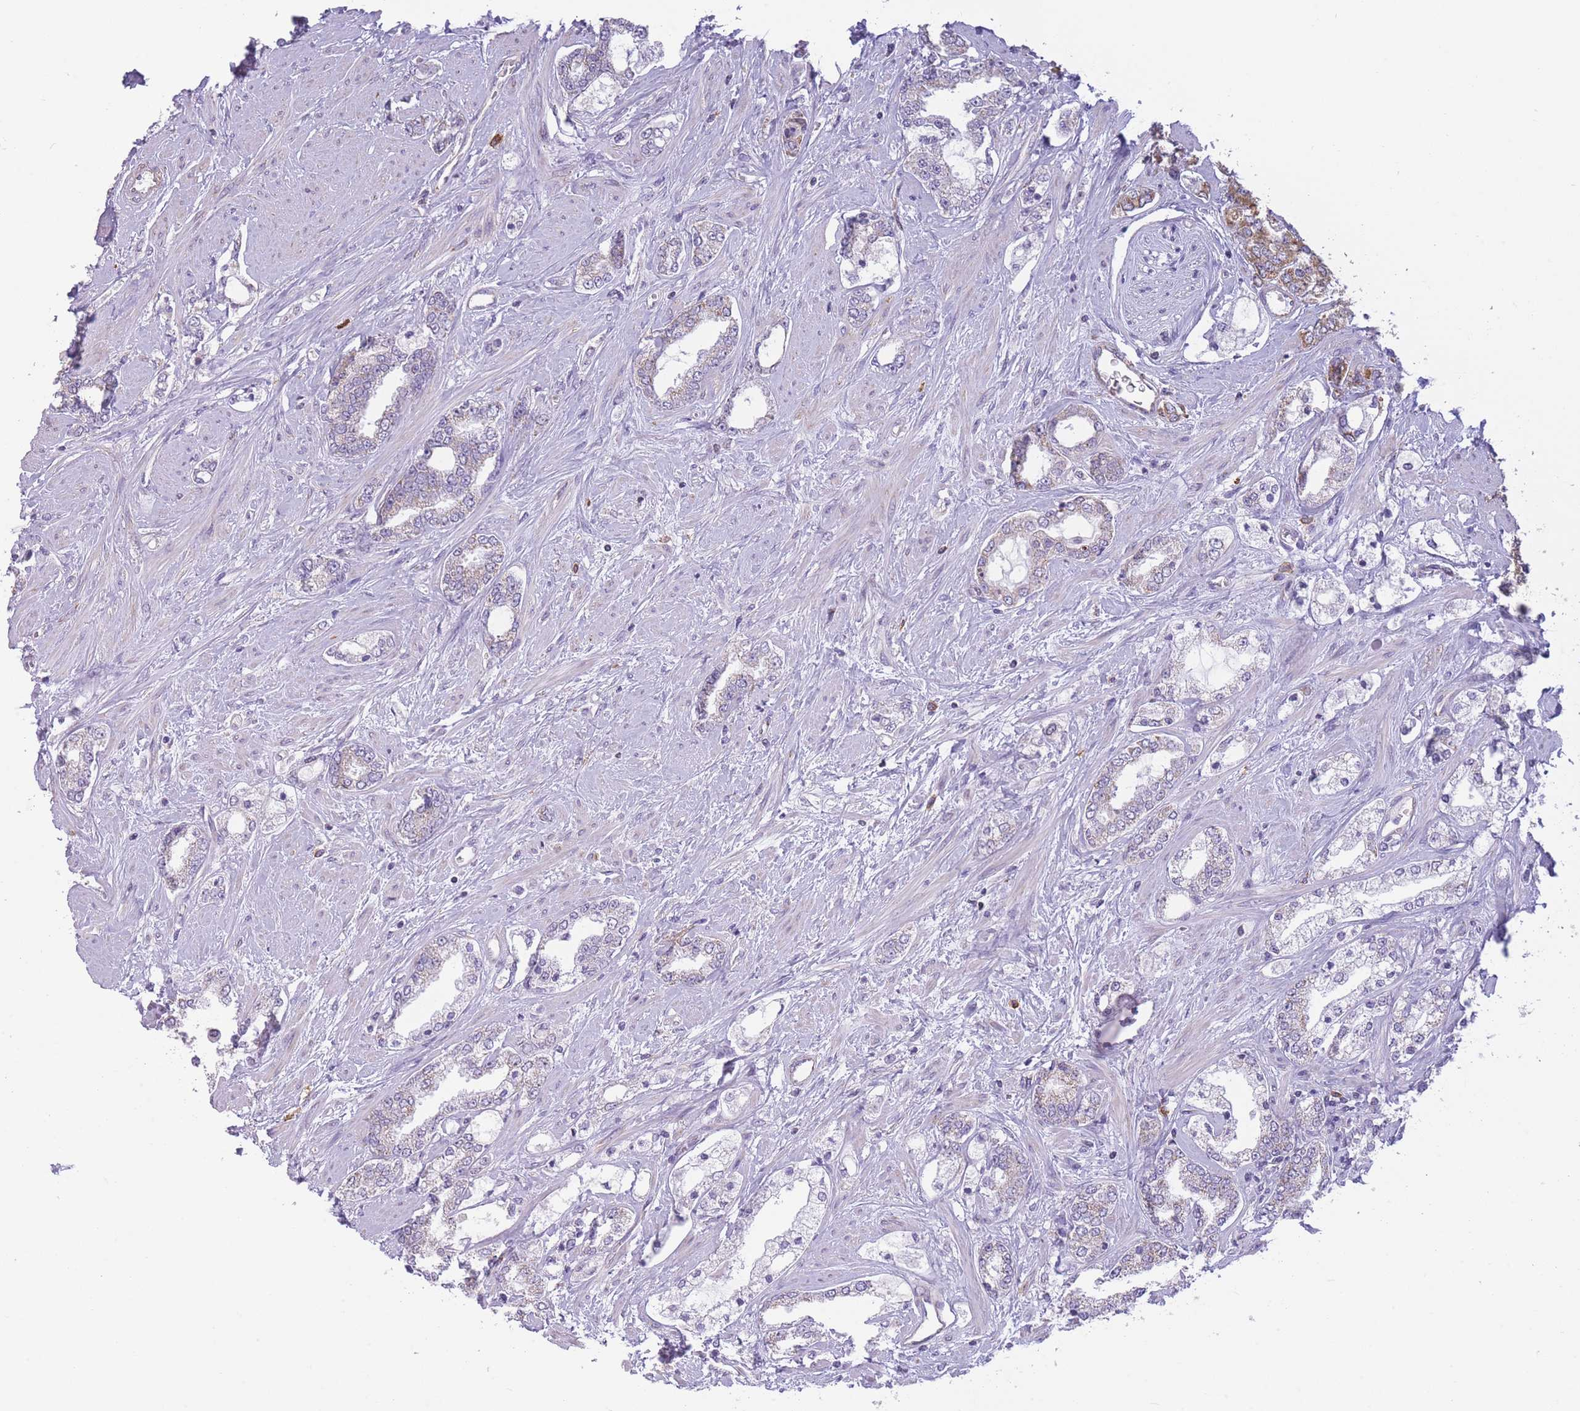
{"staining": {"intensity": "negative", "quantity": "none", "location": "none"}, "tissue": "prostate cancer", "cell_type": "Tumor cells", "image_type": "cancer", "snomed": [{"axis": "morphology", "description": "Adenocarcinoma, High grade"}, {"axis": "topography", "description": "Prostate"}], "caption": "Human prostate adenocarcinoma (high-grade) stained for a protein using immunohistochemistry (IHC) reveals no expression in tumor cells.", "gene": "PDHA1", "patient": {"sex": "male", "age": 64}}